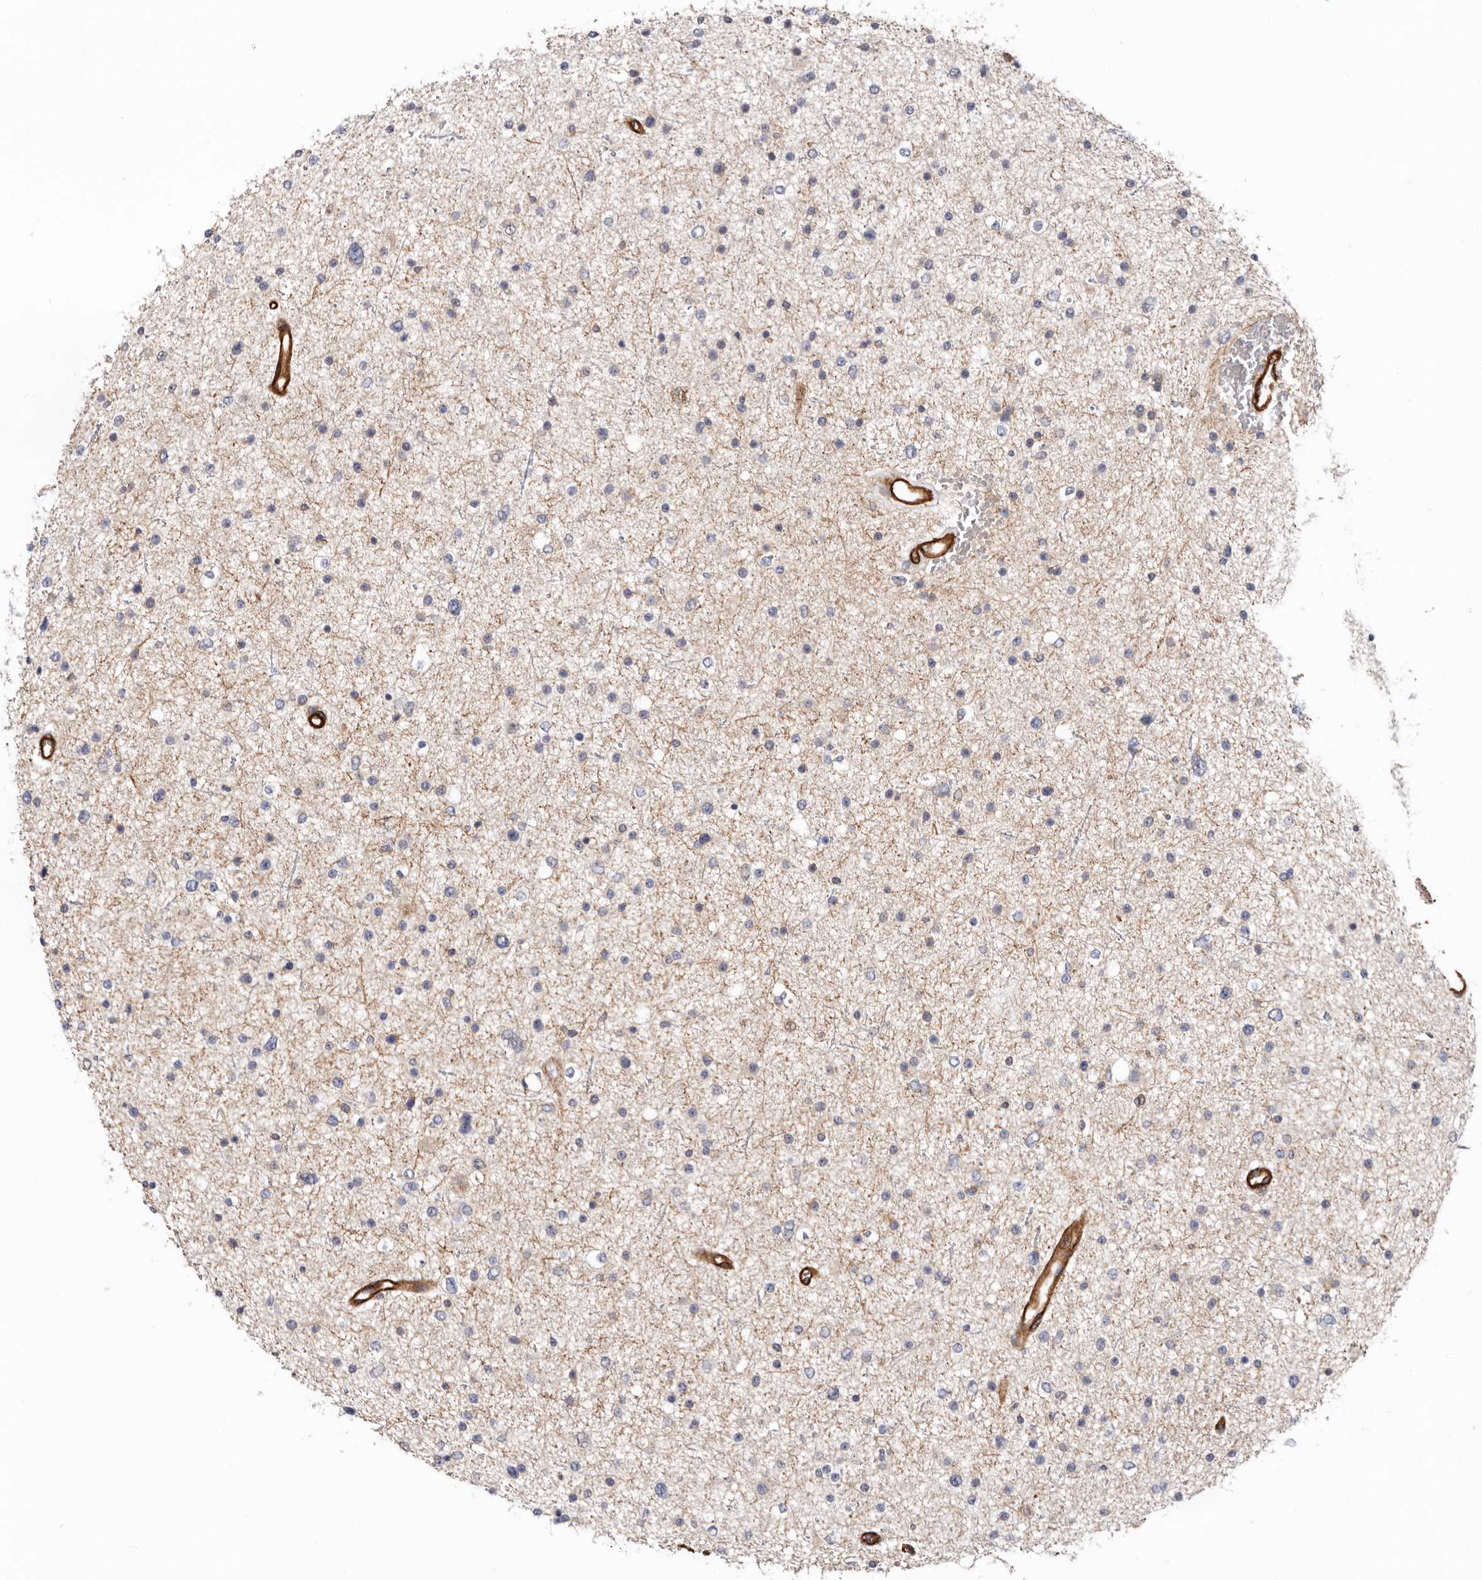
{"staining": {"intensity": "negative", "quantity": "none", "location": "none"}, "tissue": "glioma", "cell_type": "Tumor cells", "image_type": "cancer", "snomed": [{"axis": "morphology", "description": "Glioma, malignant, Low grade"}, {"axis": "topography", "description": "Brain"}], "caption": "Micrograph shows no significant protein staining in tumor cells of glioma.", "gene": "TMC7", "patient": {"sex": "female", "age": 37}}